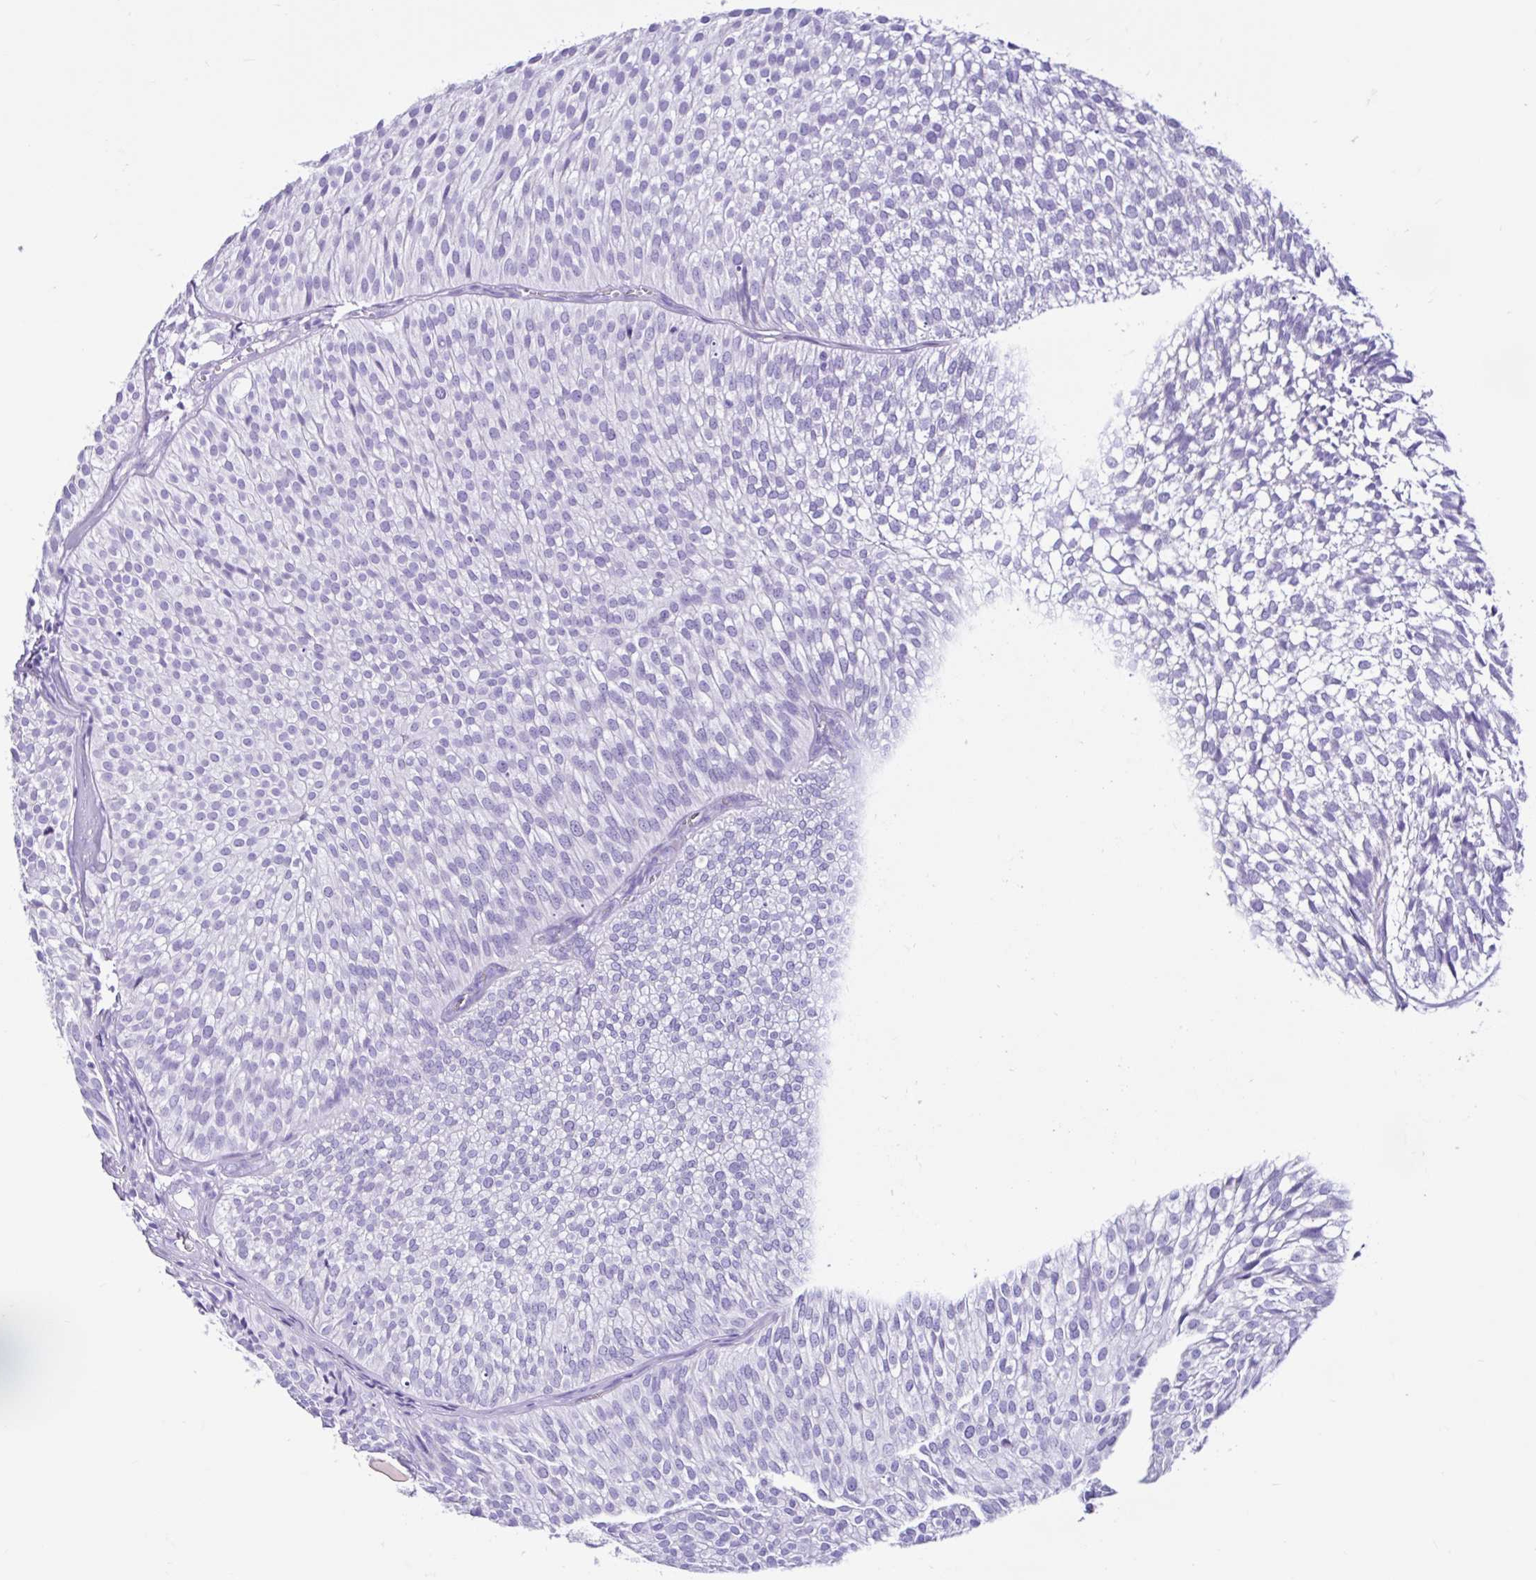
{"staining": {"intensity": "negative", "quantity": "none", "location": "none"}, "tissue": "urothelial cancer", "cell_type": "Tumor cells", "image_type": "cancer", "snomed": [{"axis": "morphology", "description": "Urothelial carcinoma, Low grade"}, {"axis": "topography", "description": "Urinary bladder"}], "caption": "DAB immunohistochemical staining of human urothelial cancer shows no significant staining in tumor cells.", "gene": "CYP19A1", "patient": {"sex": "male", "age": 91}}